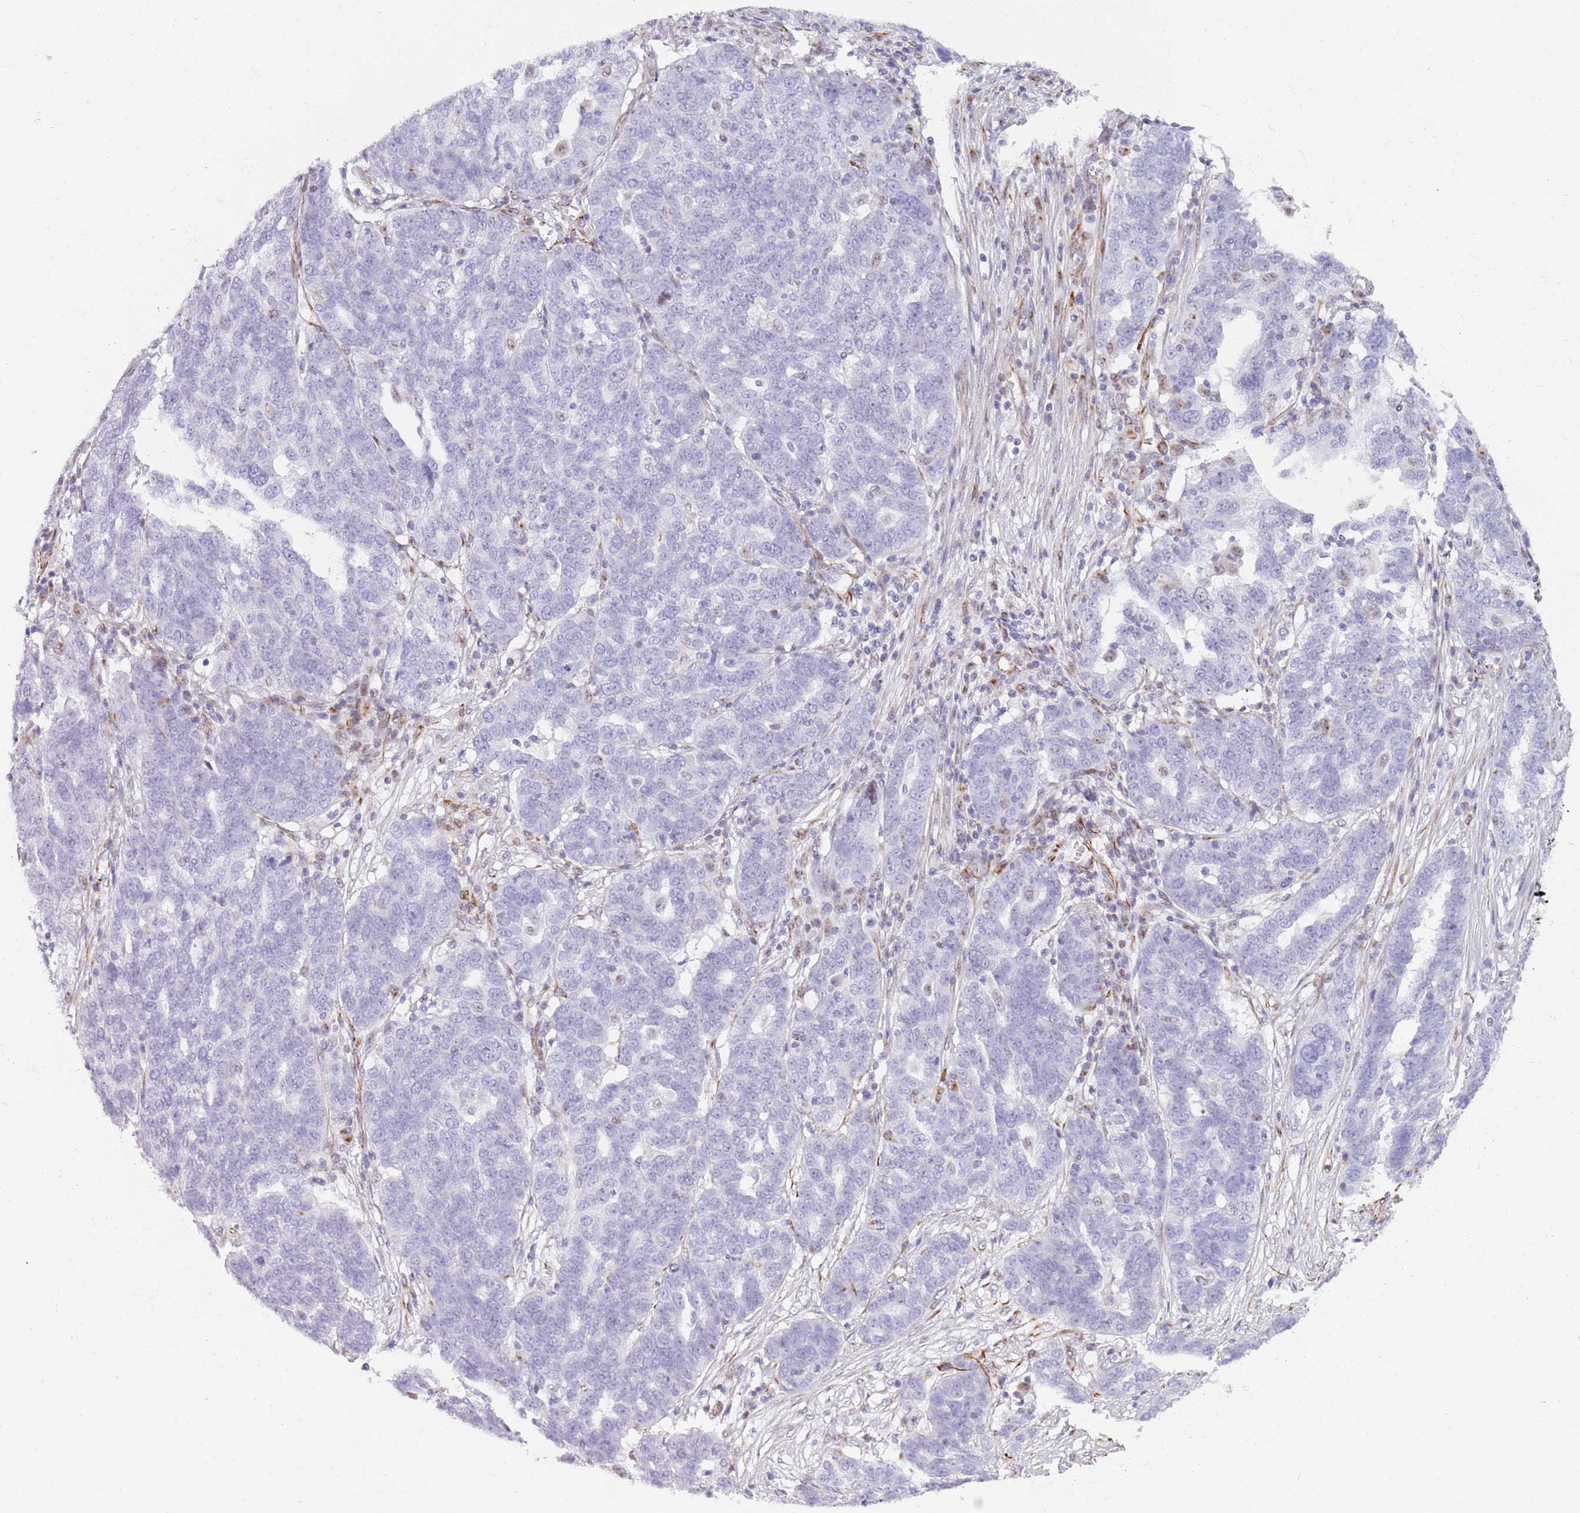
{"staining": {"intensity": "negative", "quantity": "none", "location": "none"}, "tissue": "ovarian cancer", "cell_type": "Tumor cells", "image_type": "cancer", "snomed": [{"axis": "morphology", "description": "Cystadenocarcinoma, serous, NOS"}, {"axis": "topography", "description": "Ovary"}], "caption": "Tumor cells show no significant staining in ovarian serous cystadenocarcinoma. (DAB IHC with hematoxylin counter stain).", "gene": "NBPF3", "patient": {"sex": "female", "age": 59}}